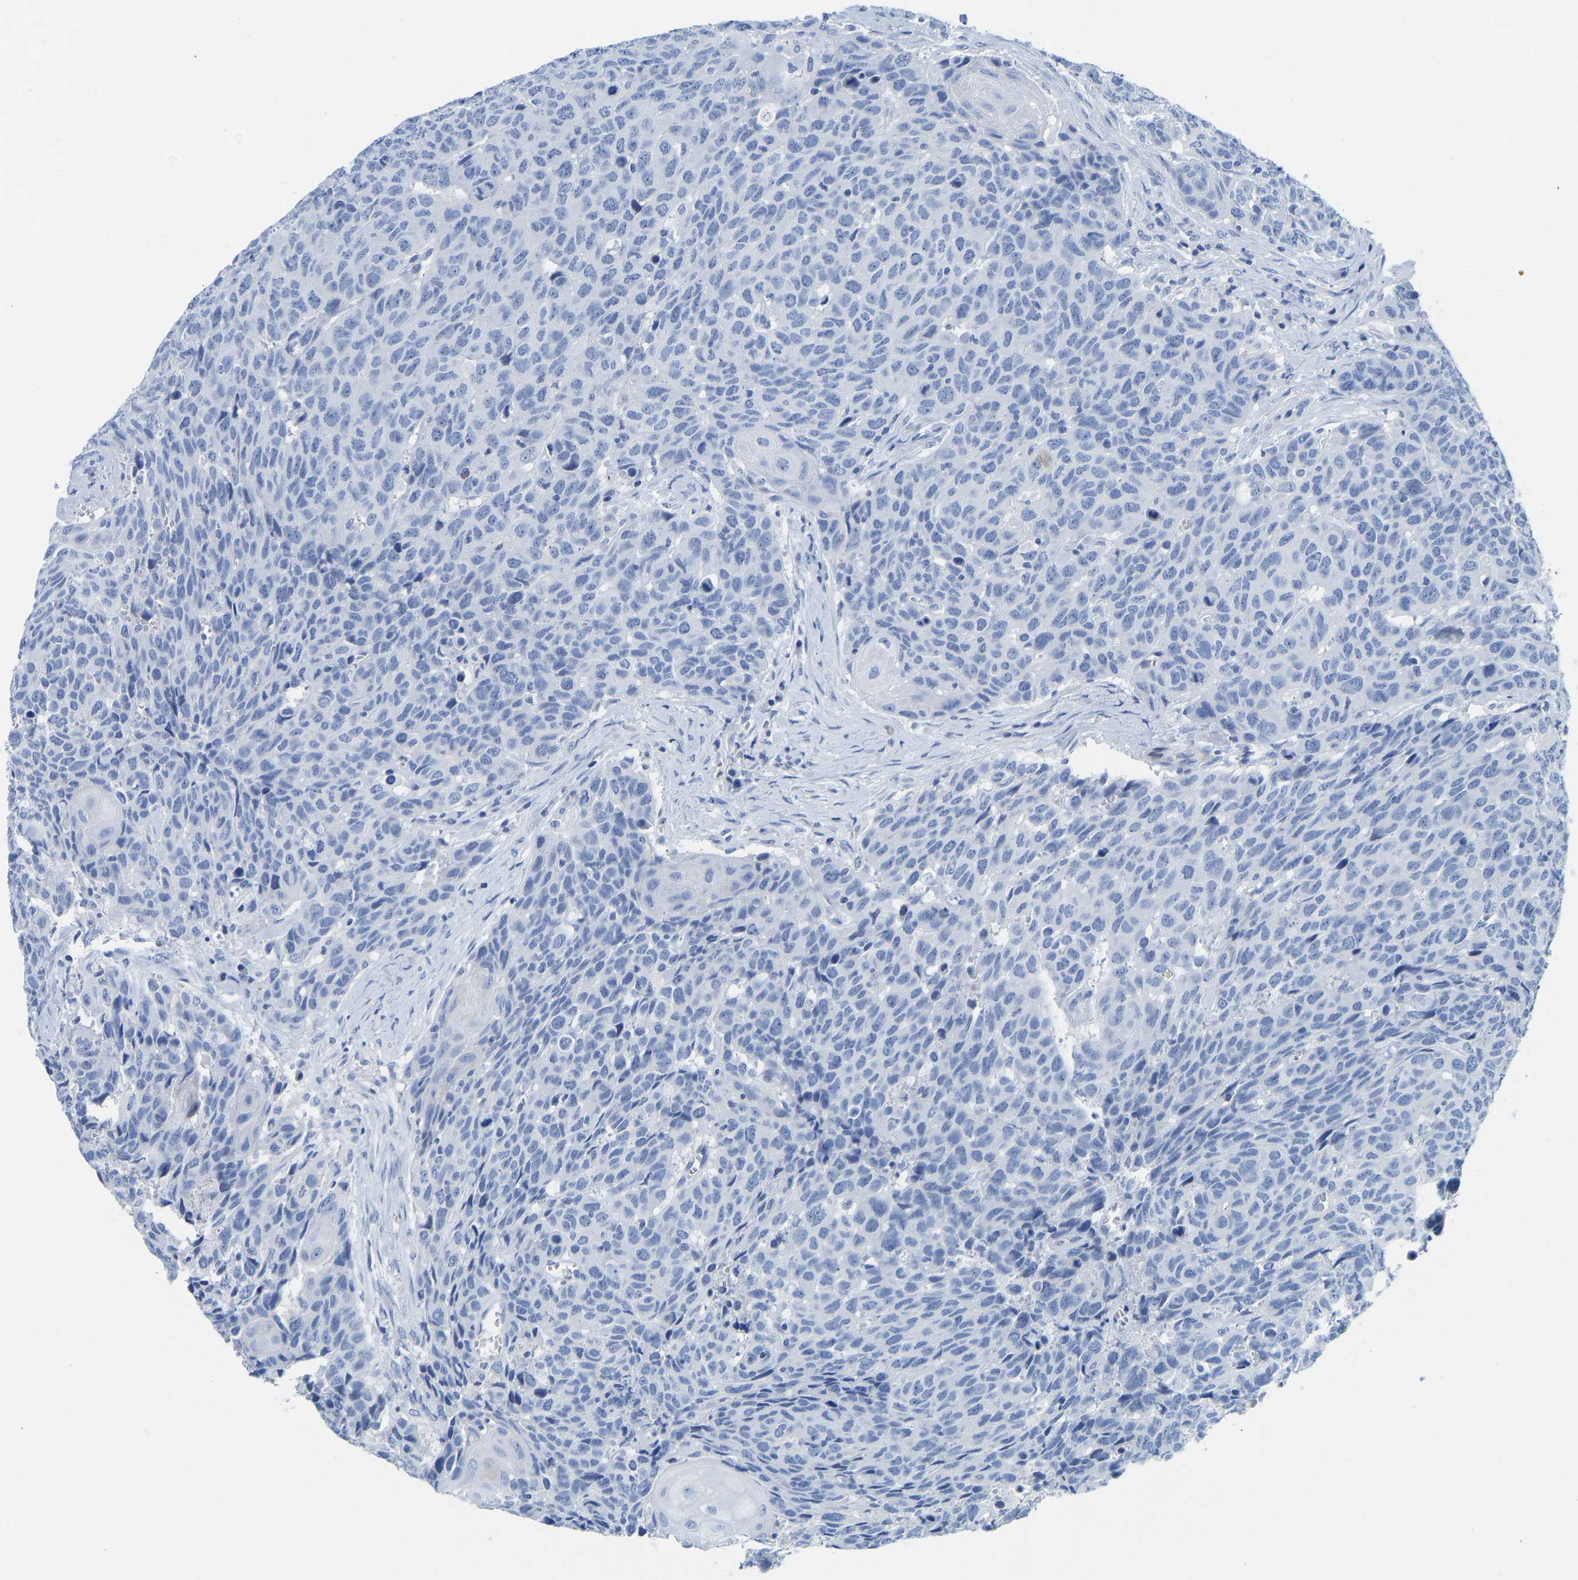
{"staining": {"intensity": "negative", "quantity": "none", "location": "none"}, "tissue": "head and neck cancer", "cell_type": "Tumor cells", "image_type": "cancer", "snomed": [{"axis": "morphology", "description": "Squamous cell carcinoma, NOS"}, {"axis": "topography", "description": "Head-Neck"}], "caption": "IHC image of neoplastic tissue: squamous cell carcinoma (head and neck) stained with DAB (3,3'-diaminobenzidine) reveals no significant protein staining in tumor cells.", "gene": "NKAIN3", "patient": {"sex": "male", "age": 66}}